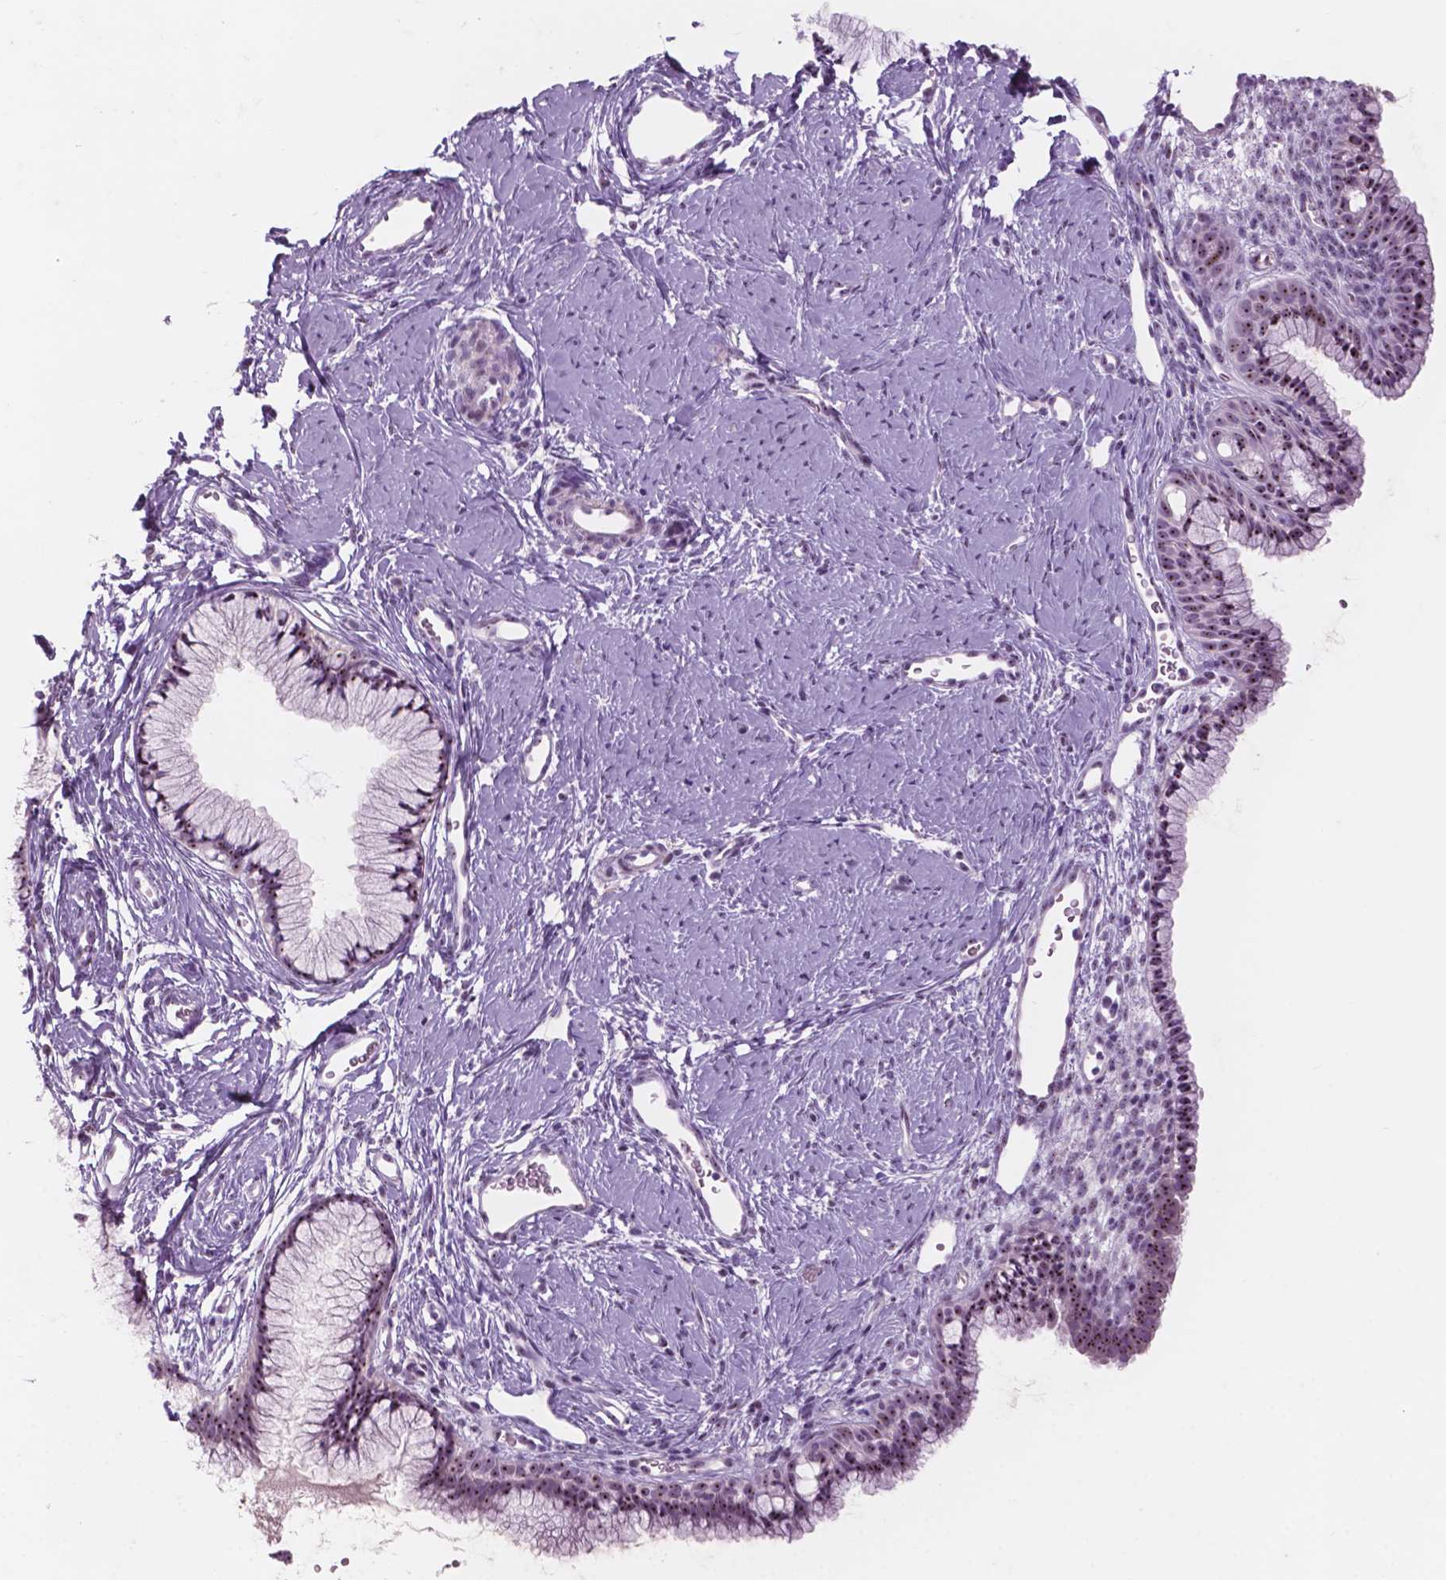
{"staining": {"intensity": "moderate", "quantity": "25%-75%", "location": "nuclear"}, "tissue": "cervix", "cell_type": "Glandular cells", "image_type": "normal", "snomed": [{"axis": "morphology", "description": "Normal tissue, NOS"}, {"axis": "topography", "description": "Cervix"}], "caption": "IHC histopathology image of normal cervix stained for a protein (brown), which displays medium levels of moderate nuclear positivity in approximately 25%-75% of glandular cells.", "gene": "ZNF853", "patient": {"sex": "female", "age": 40}}